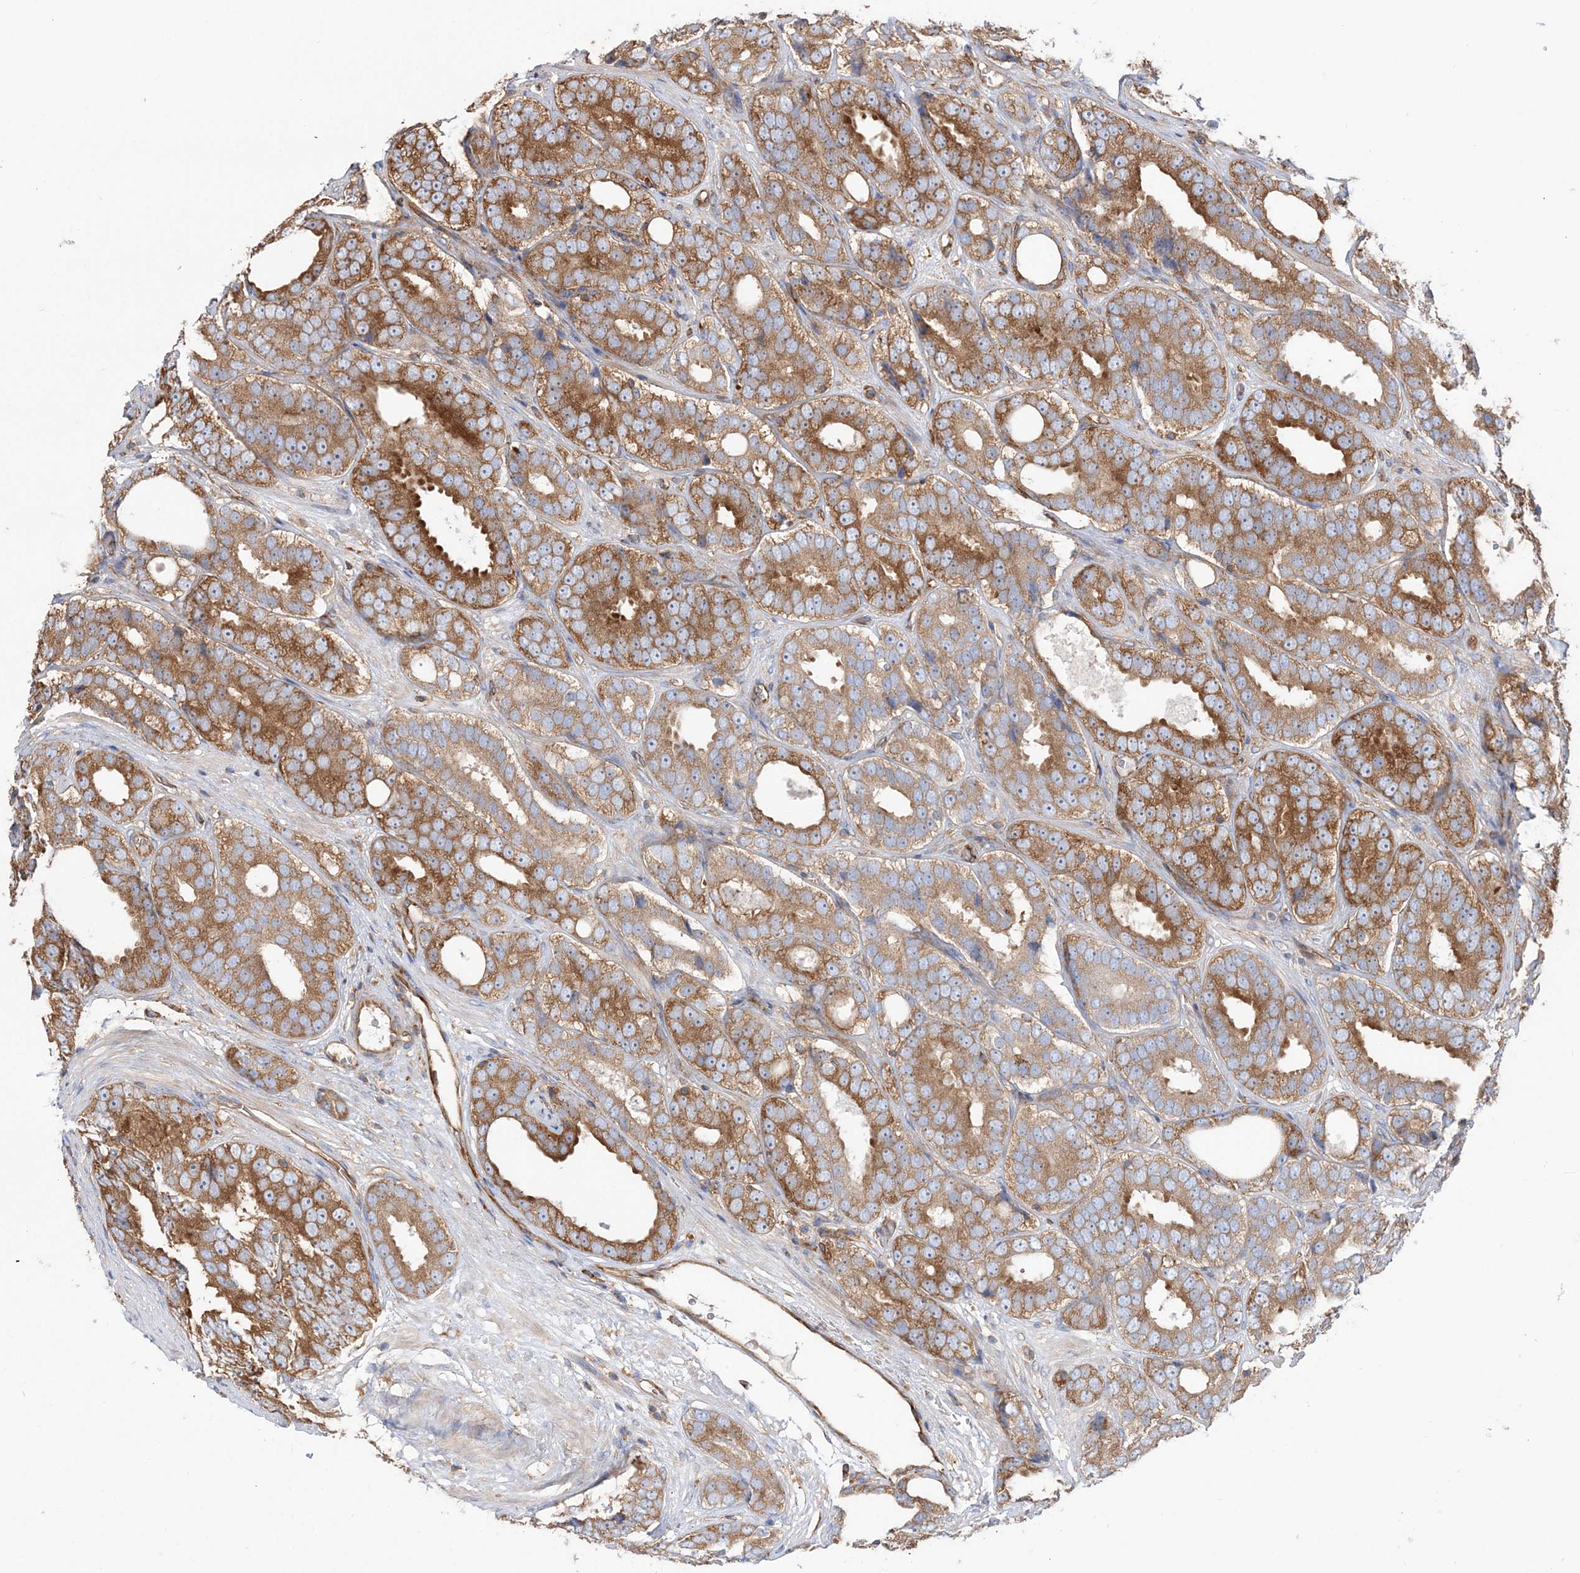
{"staining": {"intensity": "strong", "quantity": "25%-75%", "location": "cytoplasmic/membranous"}, "tissue": "prostate cancer", "cell_type": "Tumor cells", "image_type": "cancer", "snomed": [{"axis": "morphology", "description": "Adenocarcinoma, High grade"}, {"axis": "topography", "description": "Prostate"}], "caption": "Immunohistochemistry of prostate cancer shows high levels of strong cytoplasmic/membranous staining in about 25%-75% of tumor cells.", "gene": "TBC1D5", "patient": {"sex": "male", "age": 56}}